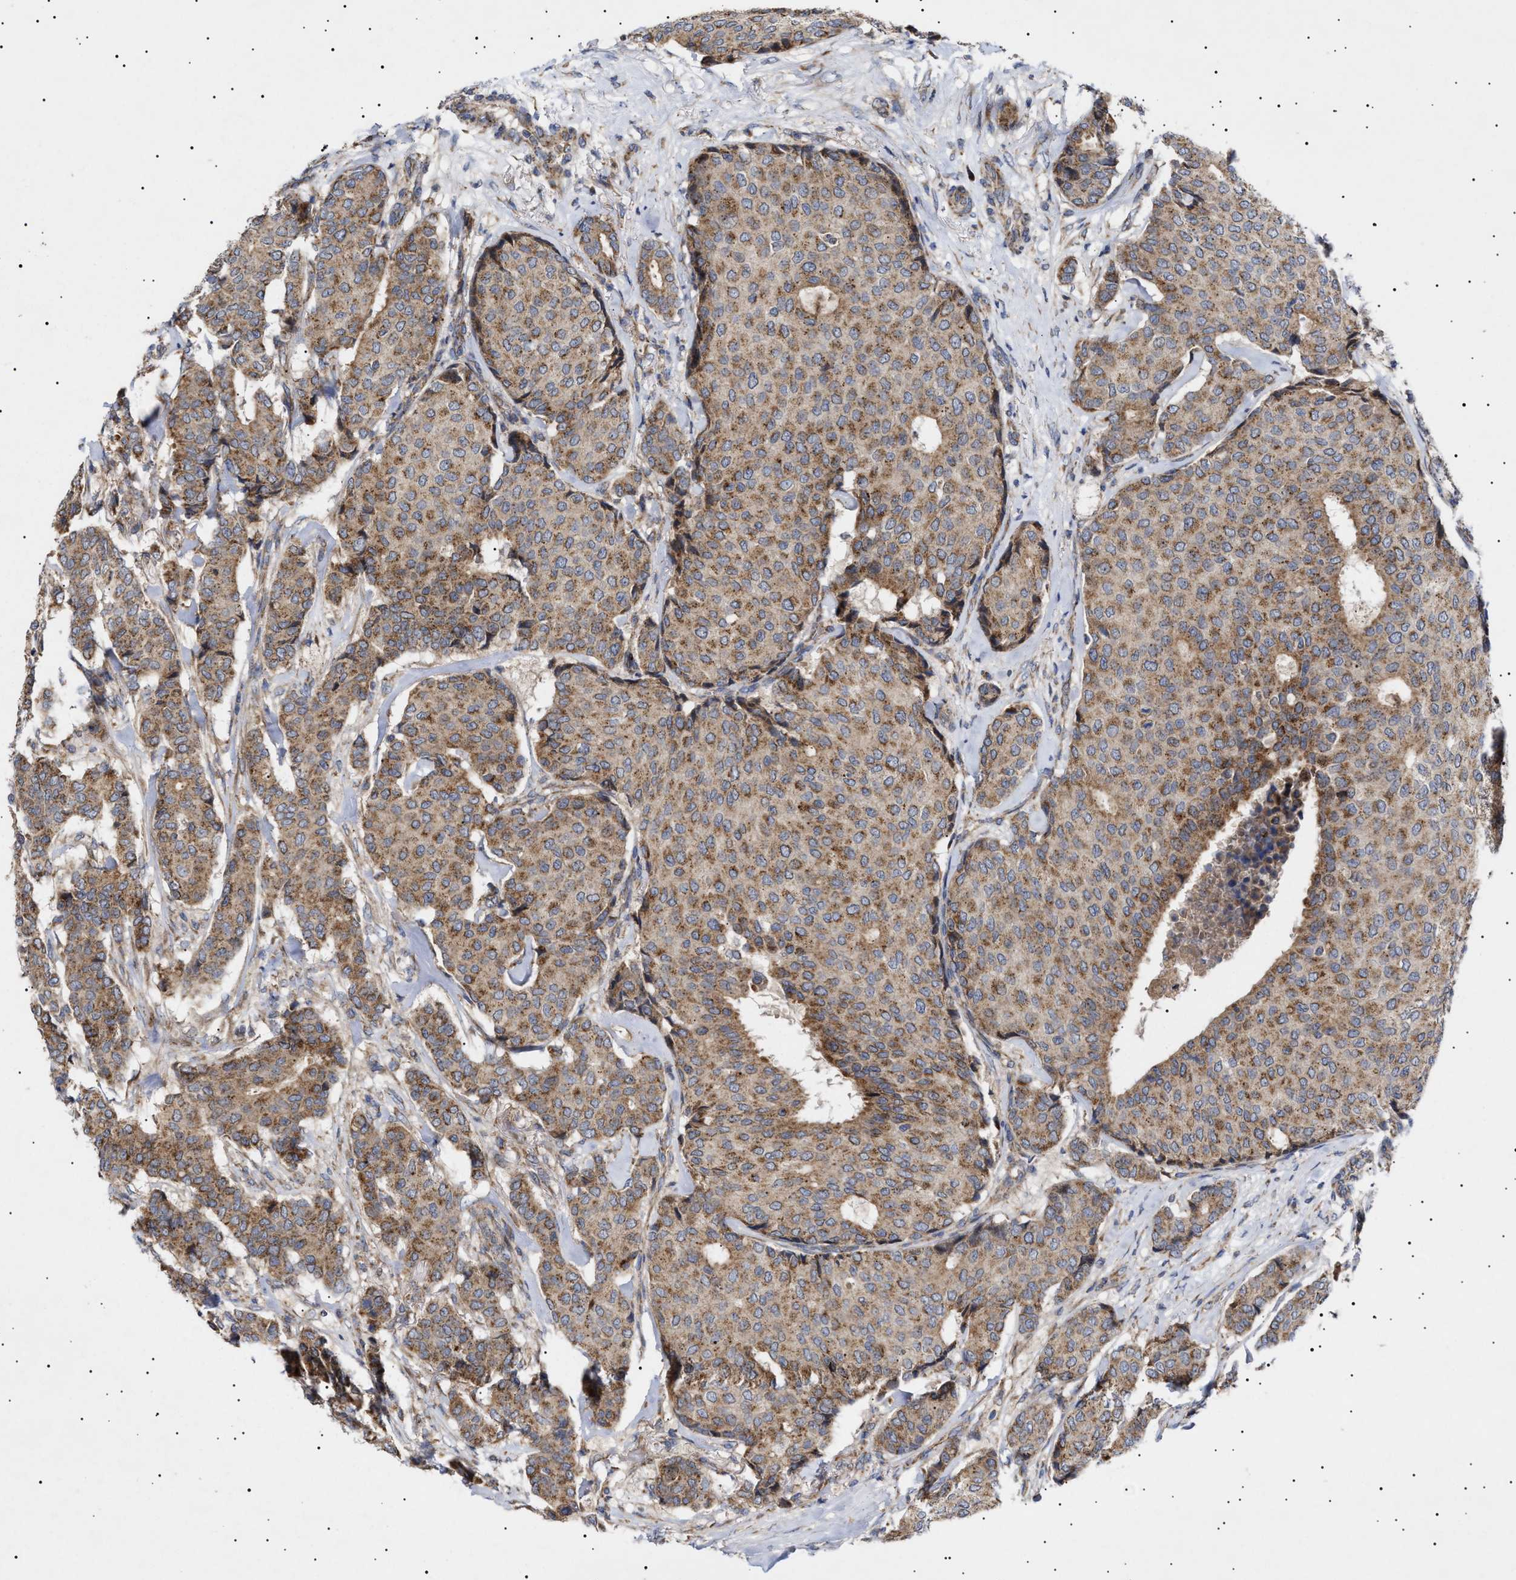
{"staining": {"intensity": "strong", "quantity": ">75%", "location": "cytoplasmic/membranous"}, "tissue": "breast cancer", "cell_type": "Tumor cells", "image_type": "cancer", "snomed": [{"axis": "morphology", "description": "Duct carcinoma"}, {"axis": "topography", "description": "Breast"}], "caption": "This is an image of immunohistochemistry (IHC) staining of intraductal carcinoma (breast), which shows strong positivity in the cytoplasmic/membranous of tumor cells.", "gene": "MRPL10", "patient": {"sex": "female", "age": 75}}